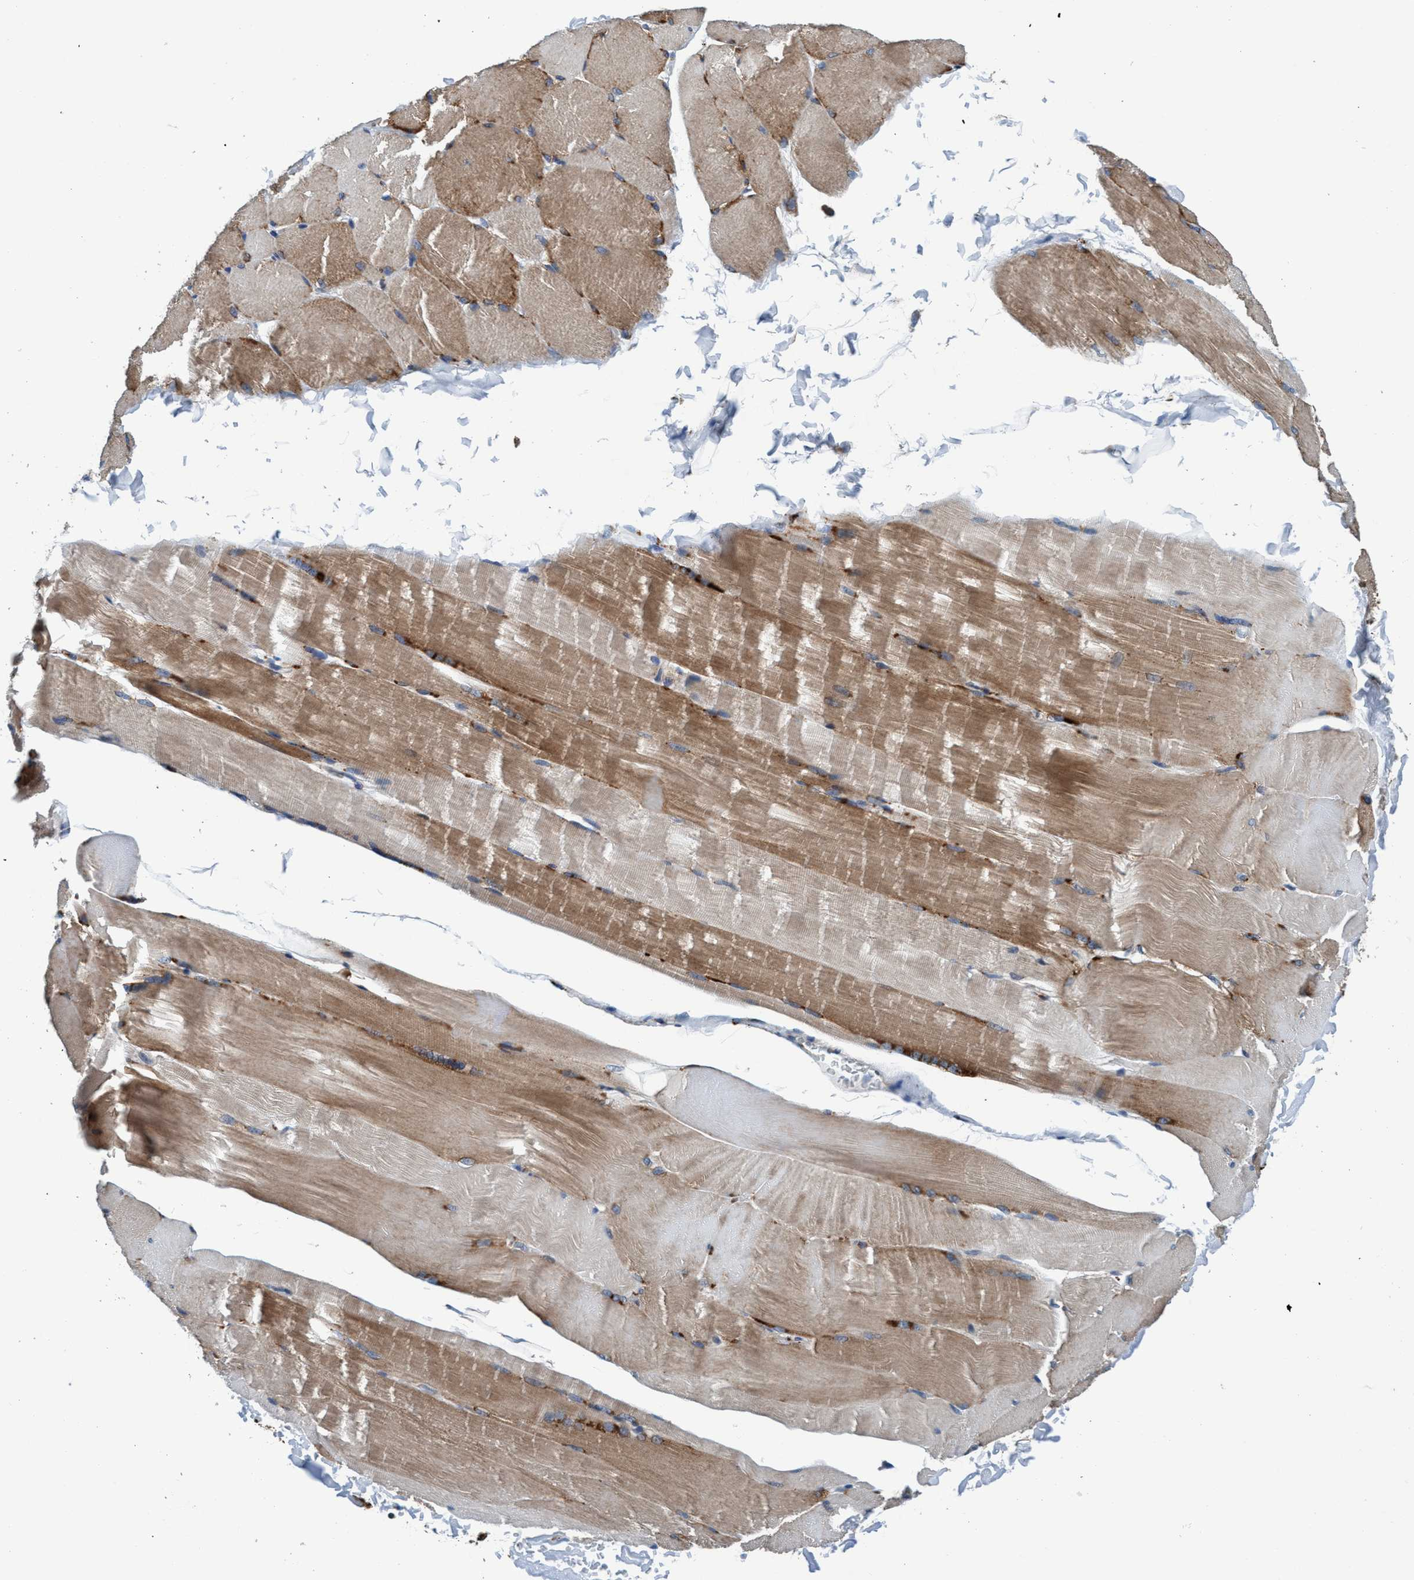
{"staining": {"intensity": "moderate", "quantity": "25%-75%", "location": "cytoplasmic/membranous"}, "tissue": "skeletal muscle", "cell_type": "Myocytes", "image_type": "normal", "snomed": [{"axis": "morphology", "description": "Normal tissue, NOS"}, {"axis": "topography", "description": "Skin"}, {"axis": "topography", "description": "Skeletal muscle"}], "caption": "Moderate cytoplasmic/membranous expression is identified in approximately 25%-75% of myocytes in benign skeletal muscle. (DAB (3,3'-diaminobenzidine) IHC, brown staining for protein, blue staining for nuclei).", "gene": "ENDOG", "patient": {"sex": "male", "age": 83}}